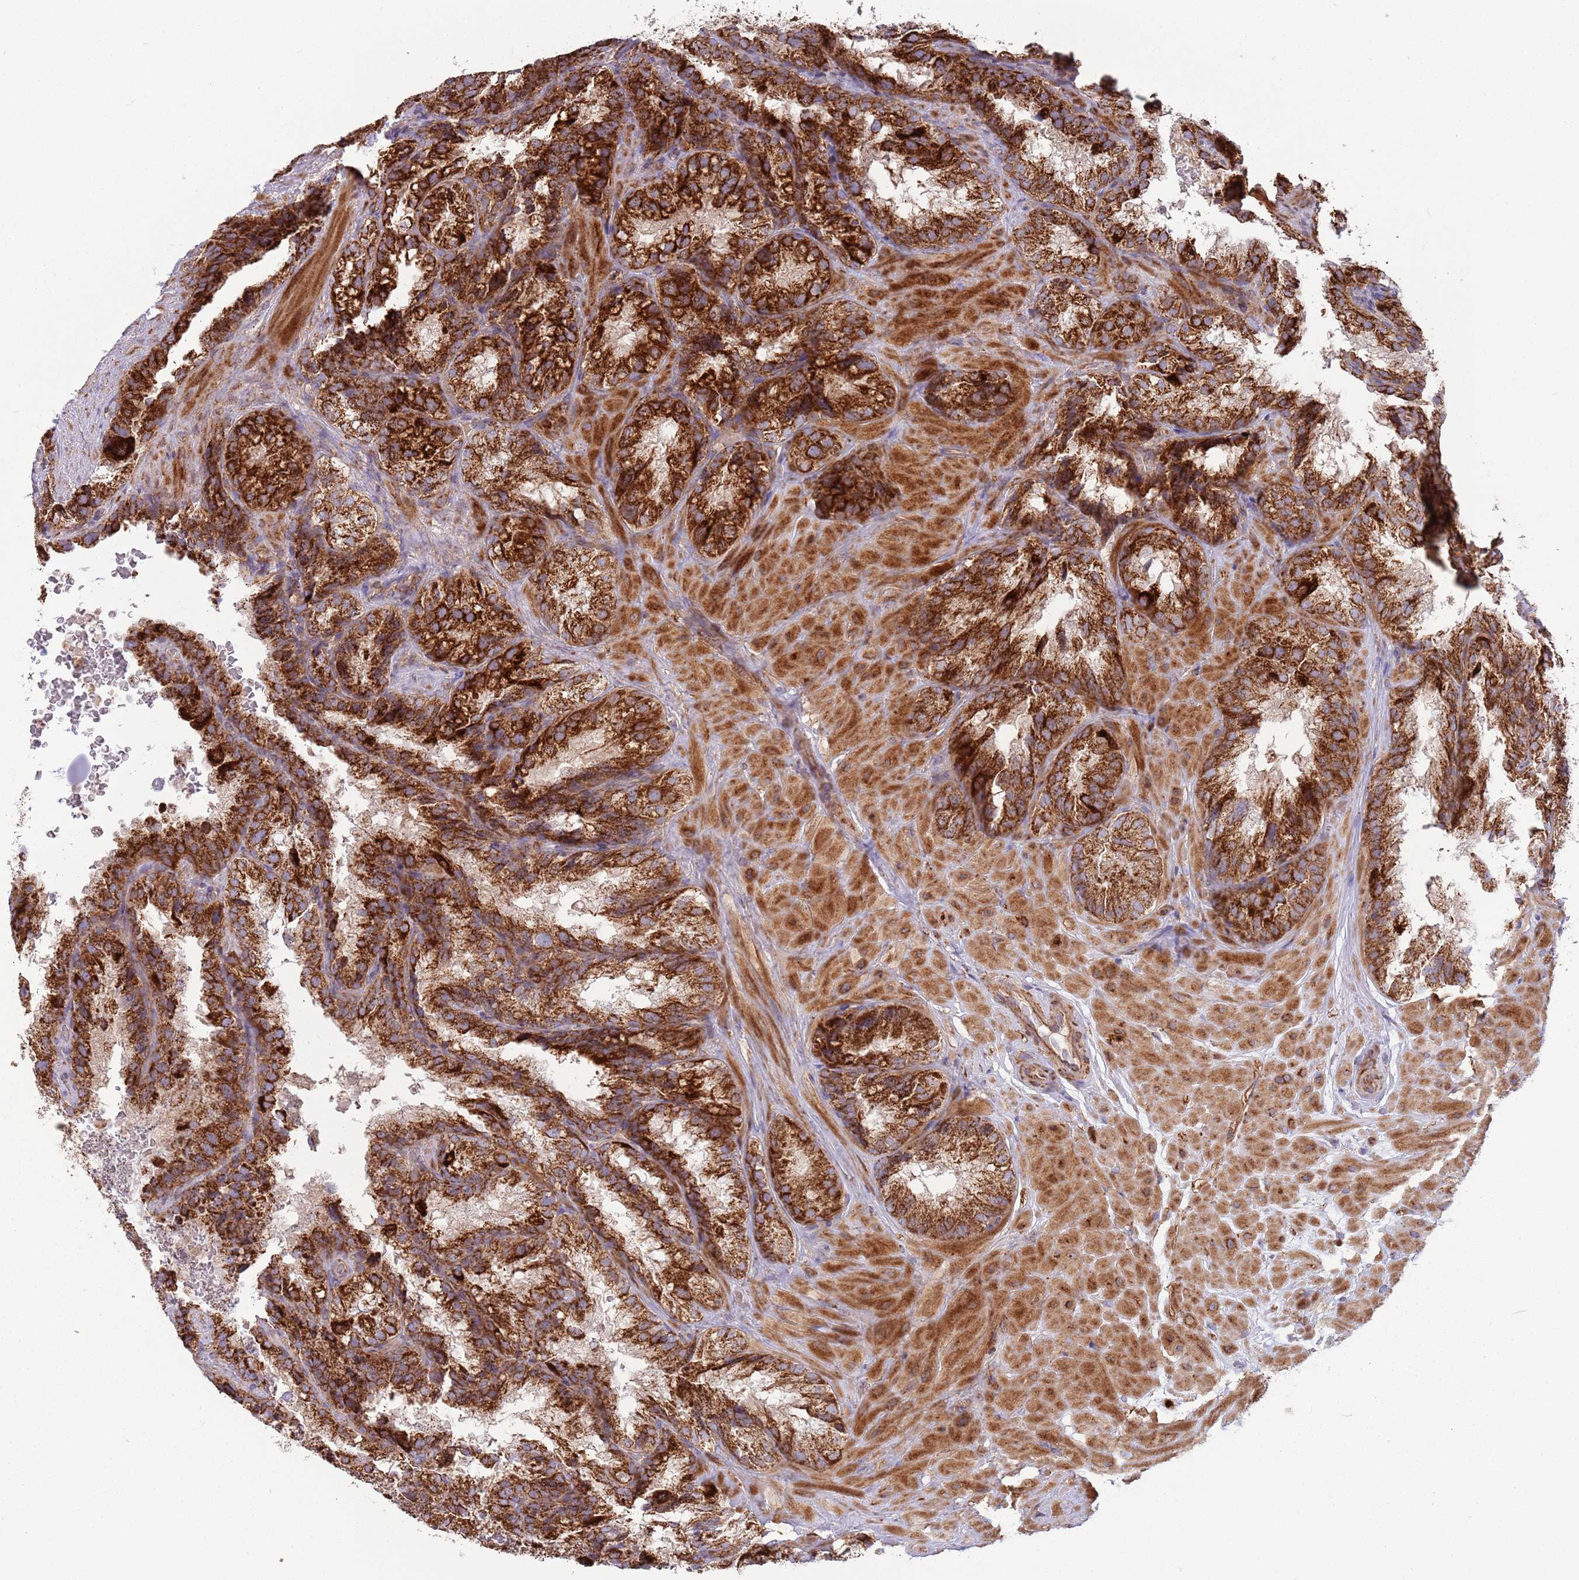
{"staining": {"intensity": "strong", "quantity": ">75%", "location": "cytoplasmic/membranous"}, "tissue": "seminal vesicle", "cell_type": "Glandular cells", "image_type": "normal", "snomed": [{"axis": "morphology", "description": "Normal tissue, NOS"}, {"axis": "topography", "description": "Seminal veicle"}], "caption": "A high-resolution histopathology image shows immunohistochemistry staining of unremarkable seminal vesicle, which displays strong cytoplasmic/membranous staining in about >75% of glandular cells. The staining was performed using DAB, with brown indicating positive protein expression. Nuclei are stained blue with hematoxylin.", "gene": "ATP5PD", "patient": {"sex": "male", "age": 58}}